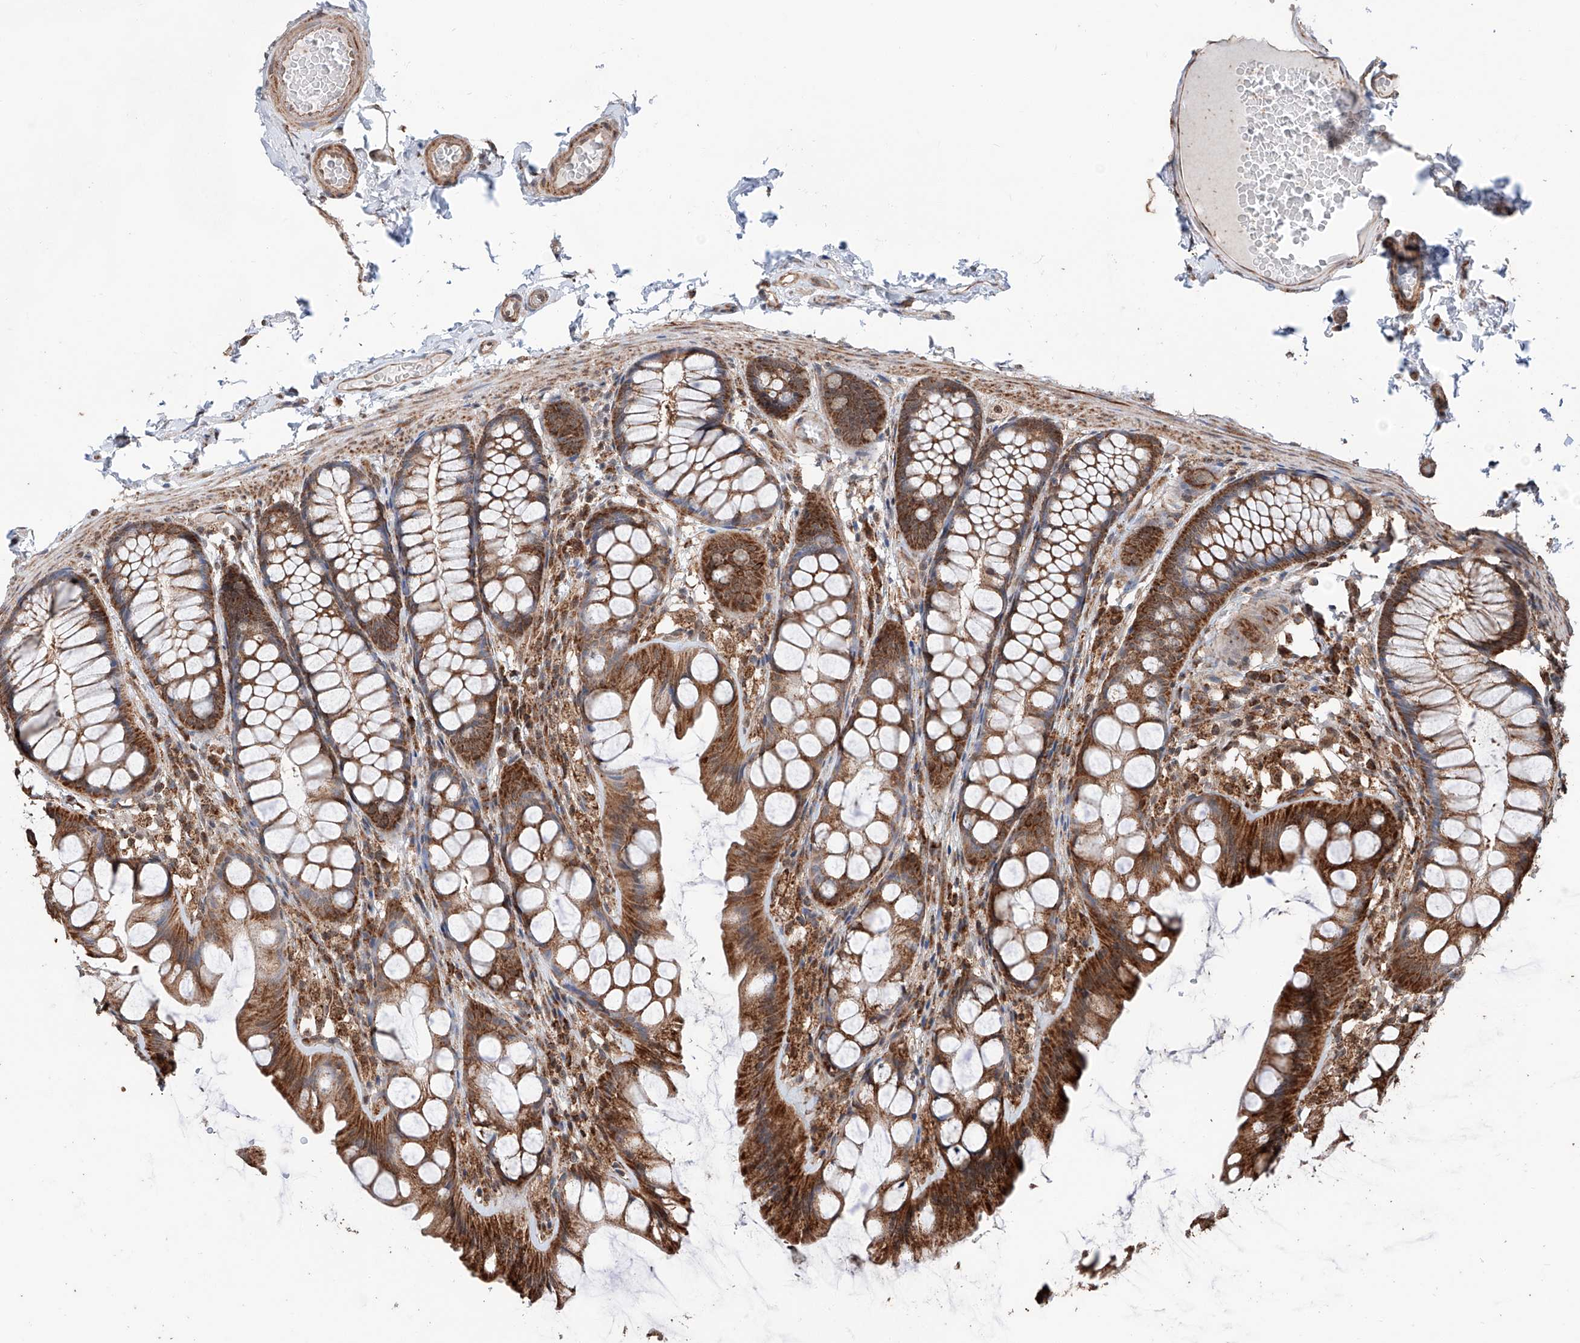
{"staining": {"intensity": "moderate", "quantity": ">75%", "location": "cytoplasmic/membranous,nuclear"}, "tissue": "colon", "cell_type": "Endothelial cells", "image_type": "normal", "snomed": [{"axis": "morphology", "description": "Normal tissue, NOS"}, {"axis": "topography", "description": "Colon"}], "caption": "High-magnification brightfield microscopy of benign colon stained with DAB (3,3'-diaminobenzidine) (brown) and counterstained with hematoxylin (blue). endothelial cells exhibit moderate cytoplasmic/membranous,nuclear expression is appreciated in approximately>75% of cells.", "gene": "ZNF445", "patient": {"sex": "male", "age": 47}}